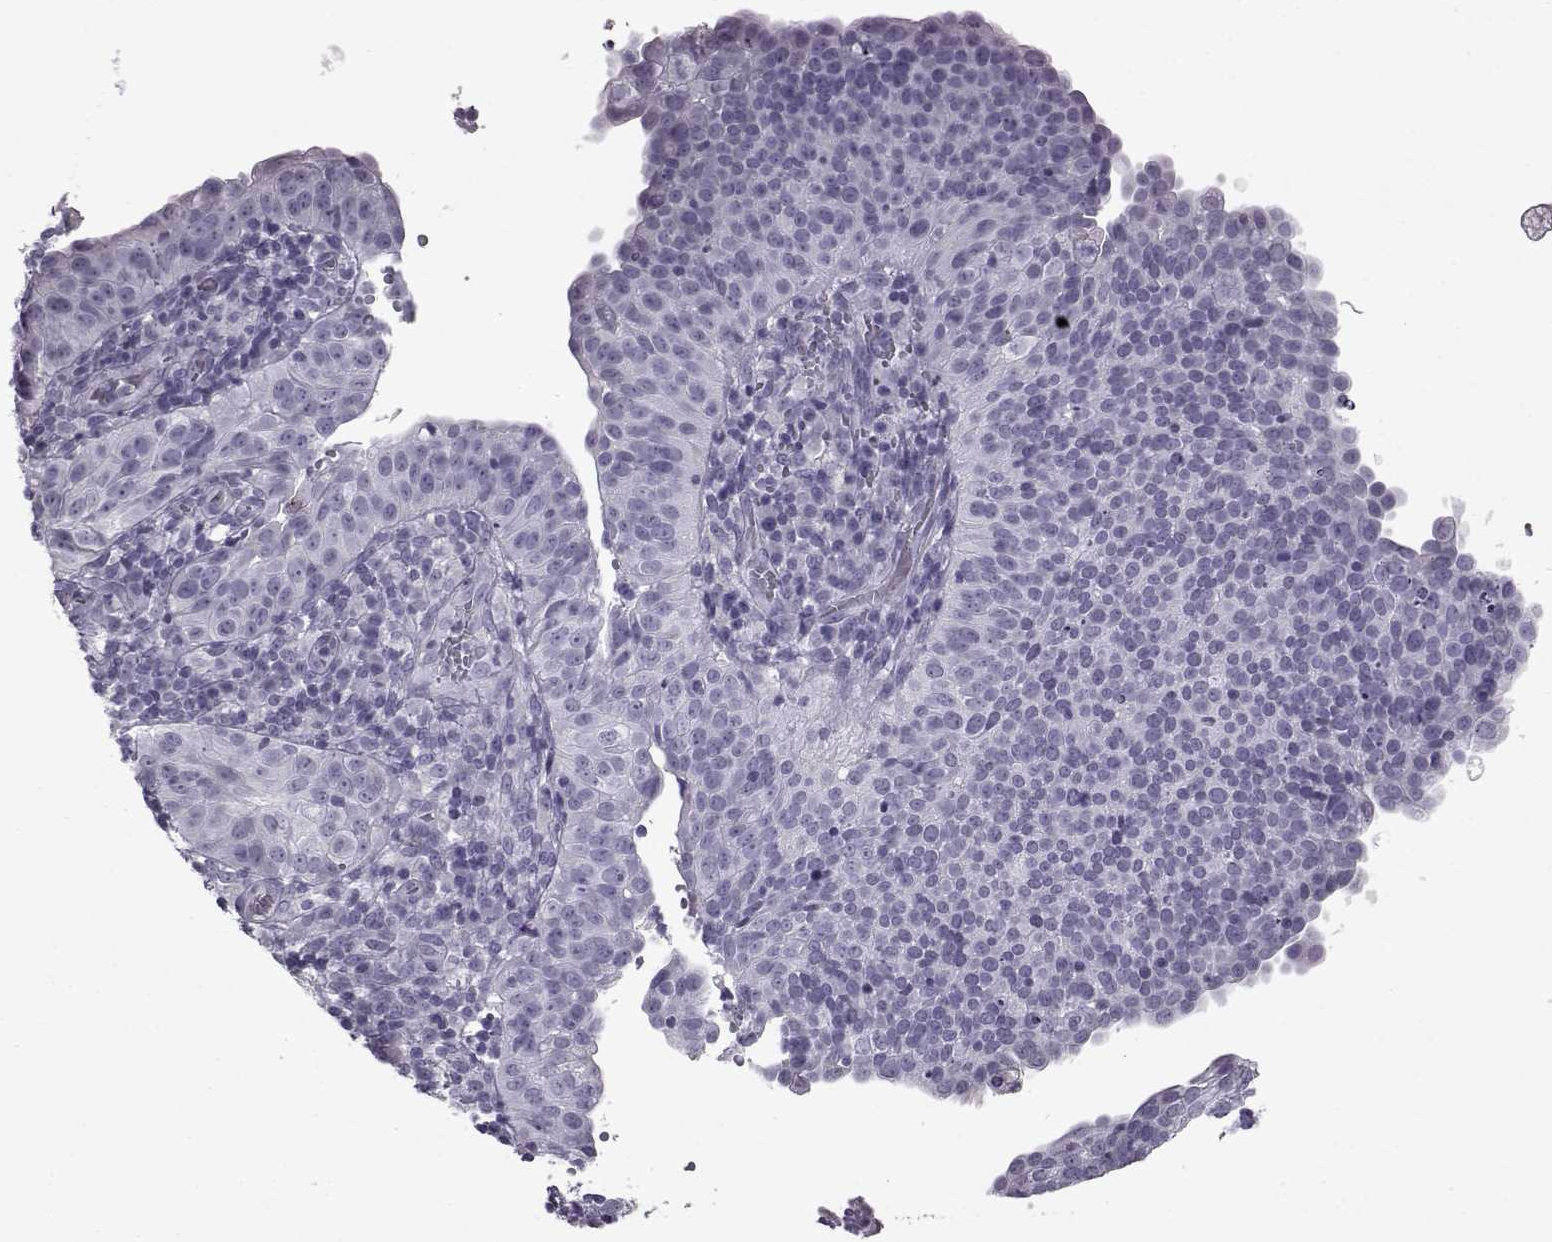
{"staining": {"intensity": "negative", "quantity": "none", "location": "none"}, "tissue": "cervical cancer", "cell_type": "Tumor cells", "image_type": "cancer", "snomed": [{"axis": "morphology", "description": "Squamous cell carcinoma, NOS"}, {"axis": "topography", "description": "Cervix"}], "caption": "High magnification brightfield microscopy of squamous cell carcinoma (cervical) stained with DAB (3,3'-diaminobenzidine) (brown) and counterstained with hematoxylin (blue): tumor cells show no significant positivity.", "gene": "SLC28A2", "patient": {"sex": "female", "age": 39}}